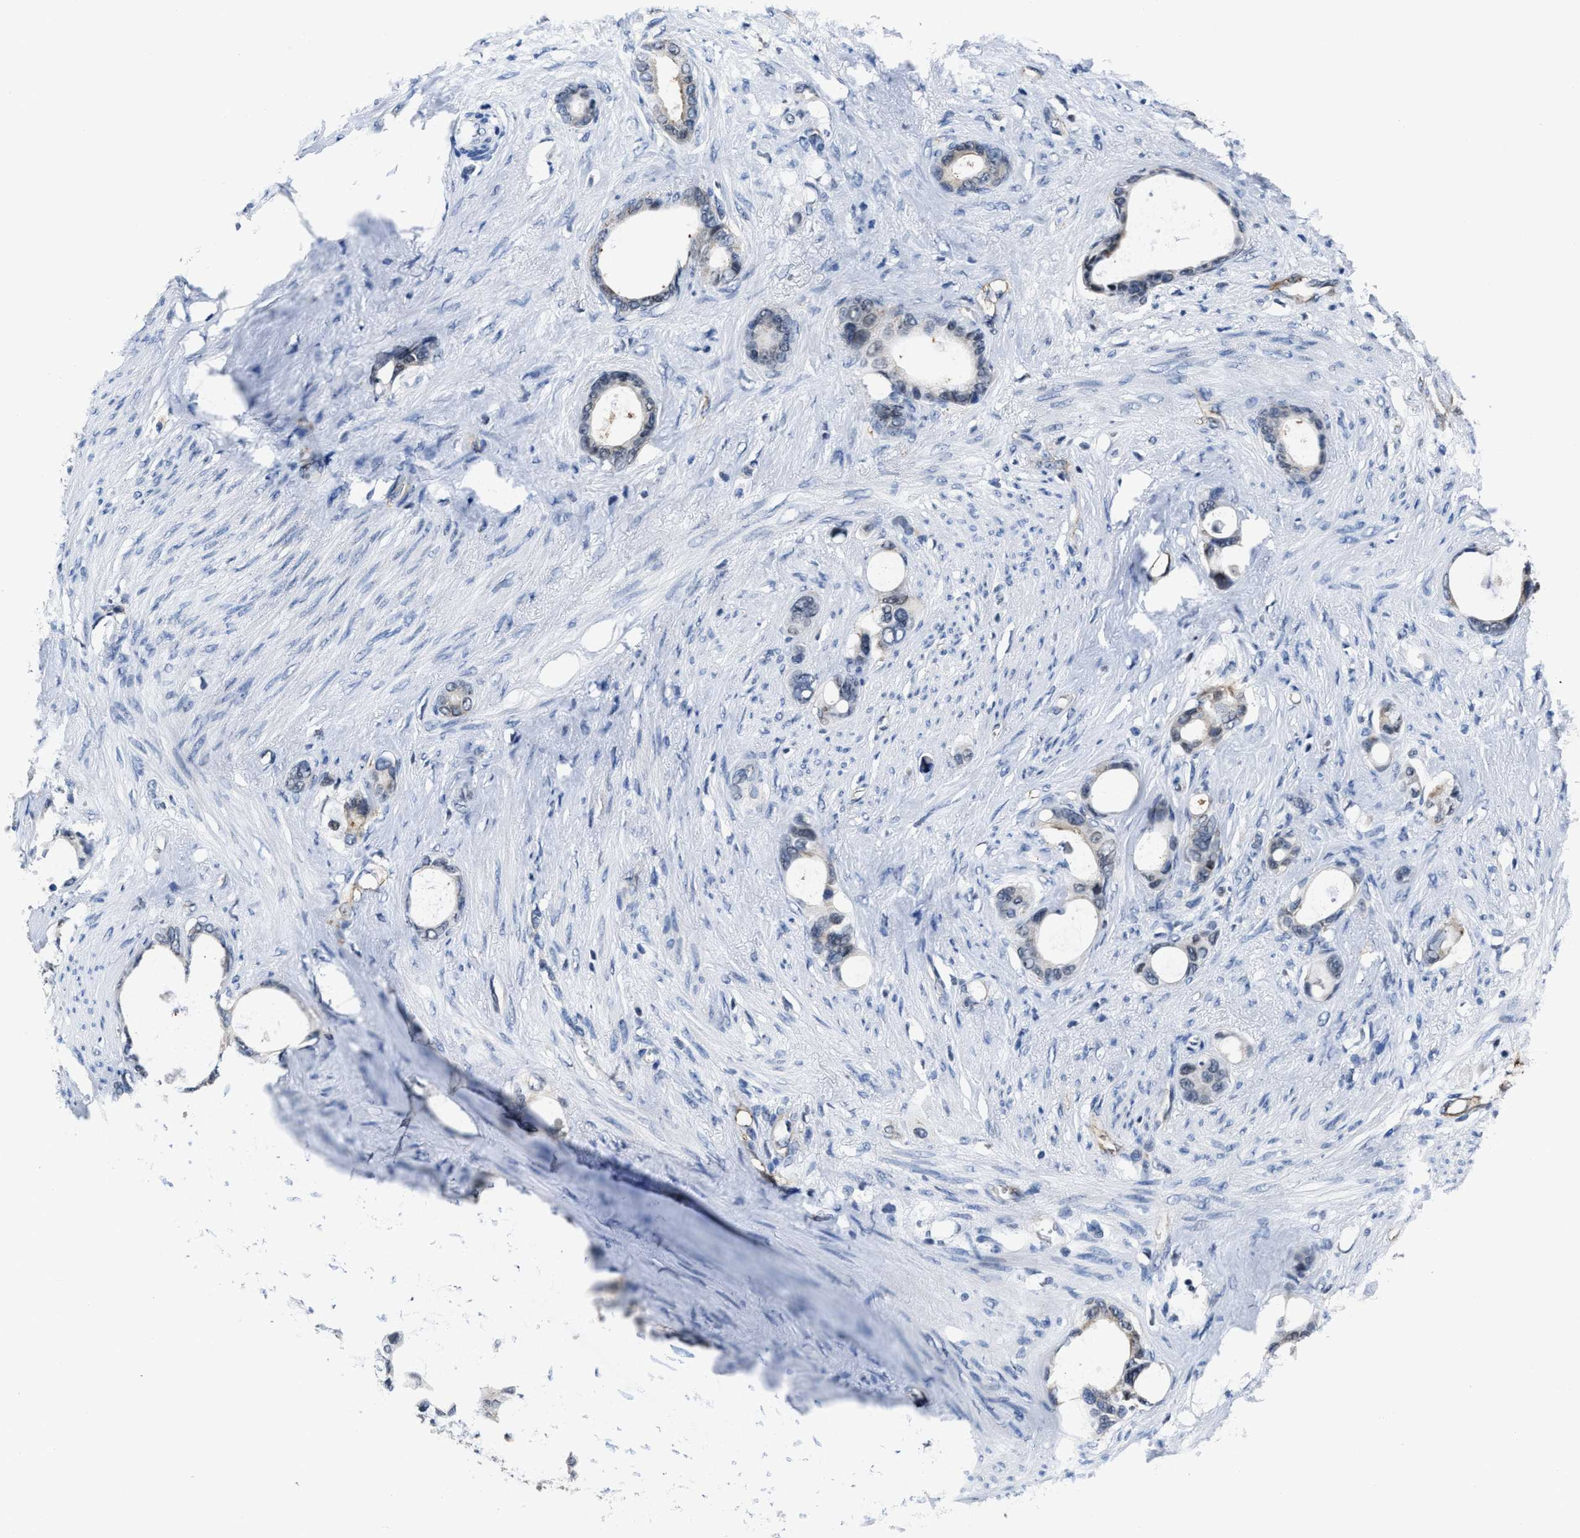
{"staining": {"intensity": "negative", "quantity": "none", "location": "none"}, "tissue": "stomach cancer", "cell_type": "Tumor cells", "image_type": "cancer", "snomed": [{"axis": "morphology", "description": "Adenocarcinoma, NOS"}, {"axis": "topography", "description": "Stomach"}], "caption": "Human adenocarcinoma (stomach) stained for a protein using immunohistochemistry (IHC) shows no positivity in tumor cells.", "gene": "MARCKSL1", "patient": {"sex": "female", "age": 75}}